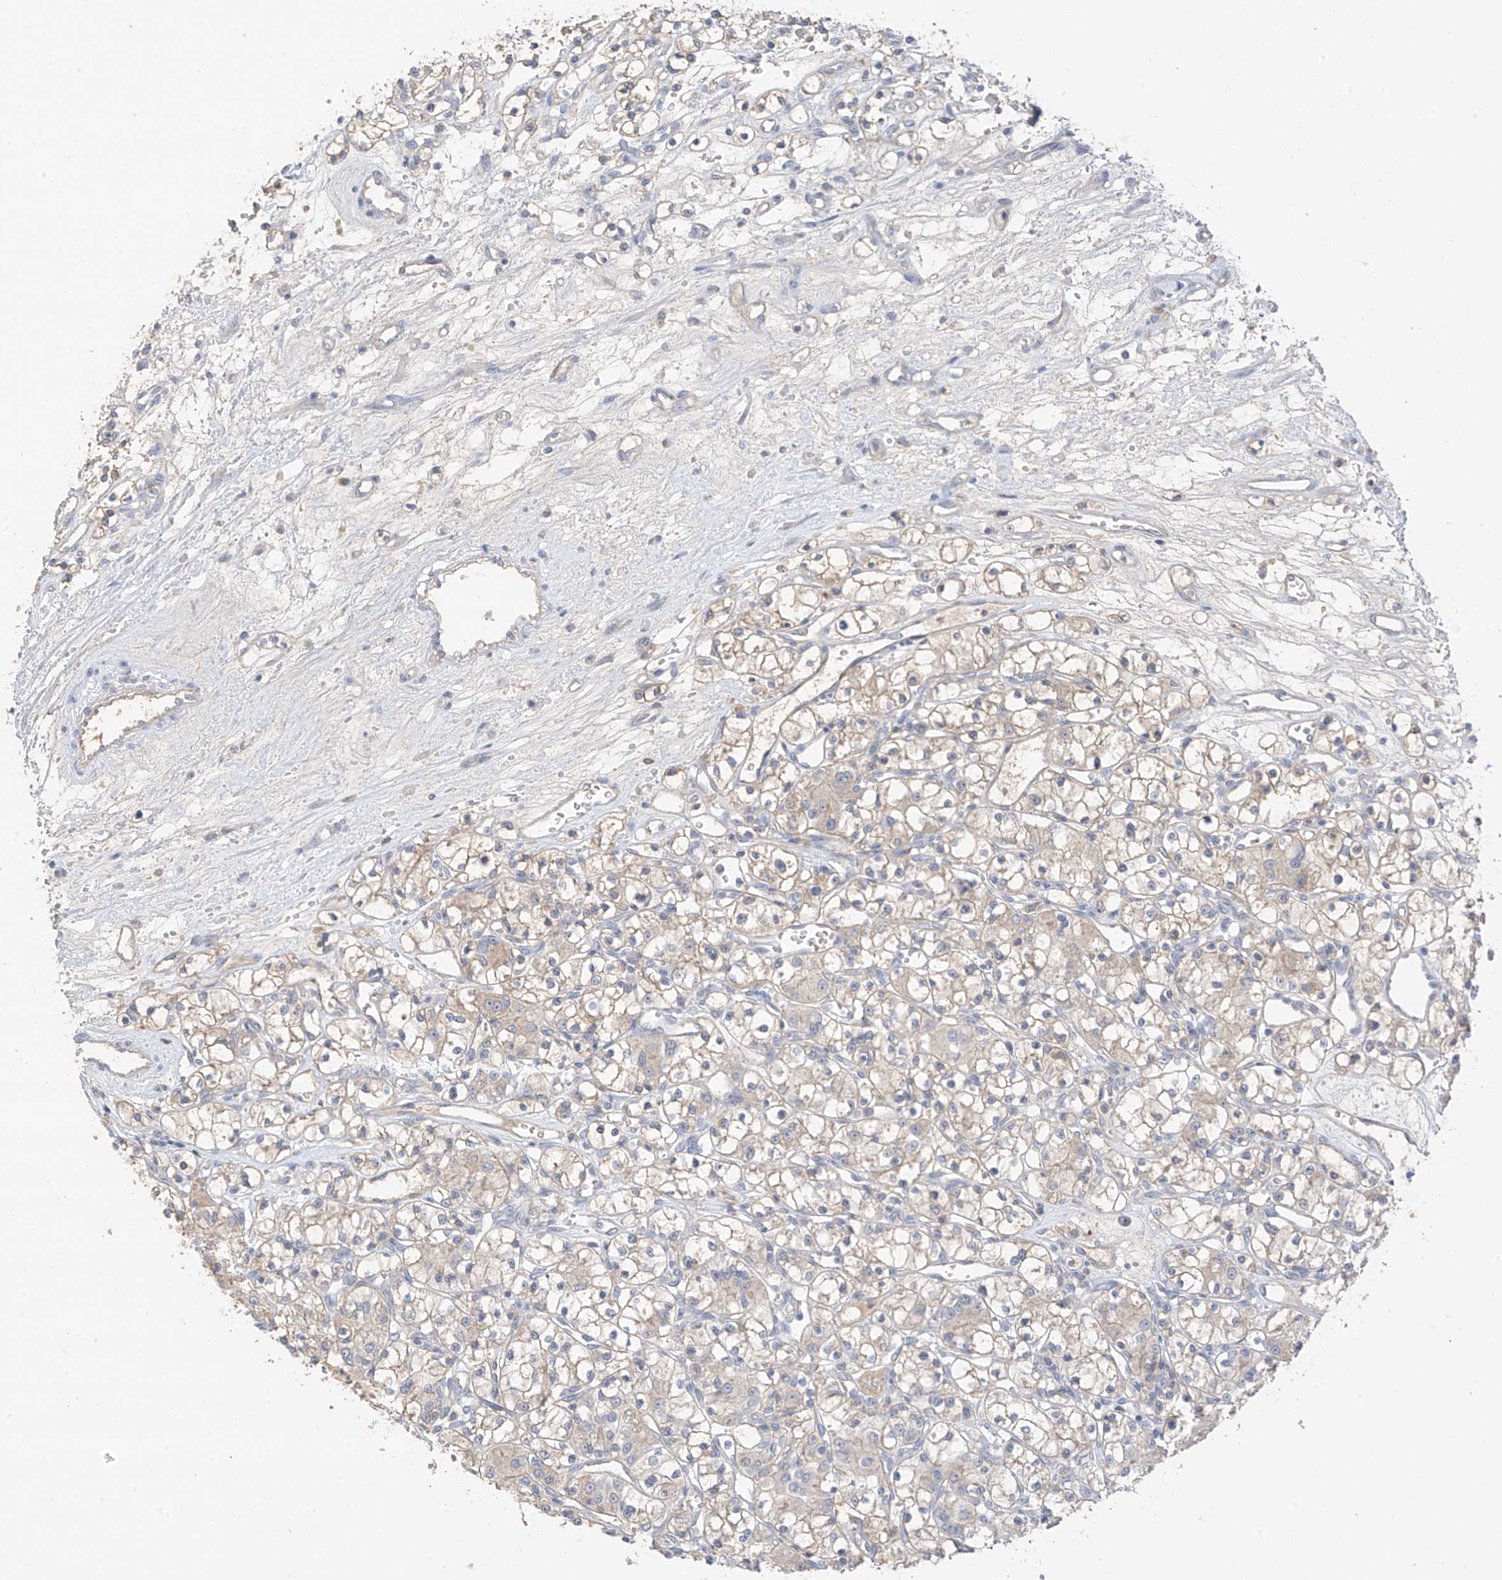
{"staining": {"intensity": "negative", "quantity": "none", "location": "none"}, "tissue": "renal cancer", "cell_type": "Tumor cells", "image_type": "cancer", "snomed": [{"axis": "morphology", "description": "Adenocarcinoma, NOS"}, {"axis": "topography", "description": "Kidney"}], "caption": "DAB (3,3'-diaminobenzidine) immunohistochemical staining of renal cancer (adenocarcinoma) exhibits no significant positivity in tumor cells. (DAB (3,3'-diaminobenzidine) immunohistochemistry (IHC) with hematoxylin counter stain).", "gene": "CAPN13", "patient": {"sex": "female", "age": 59}}